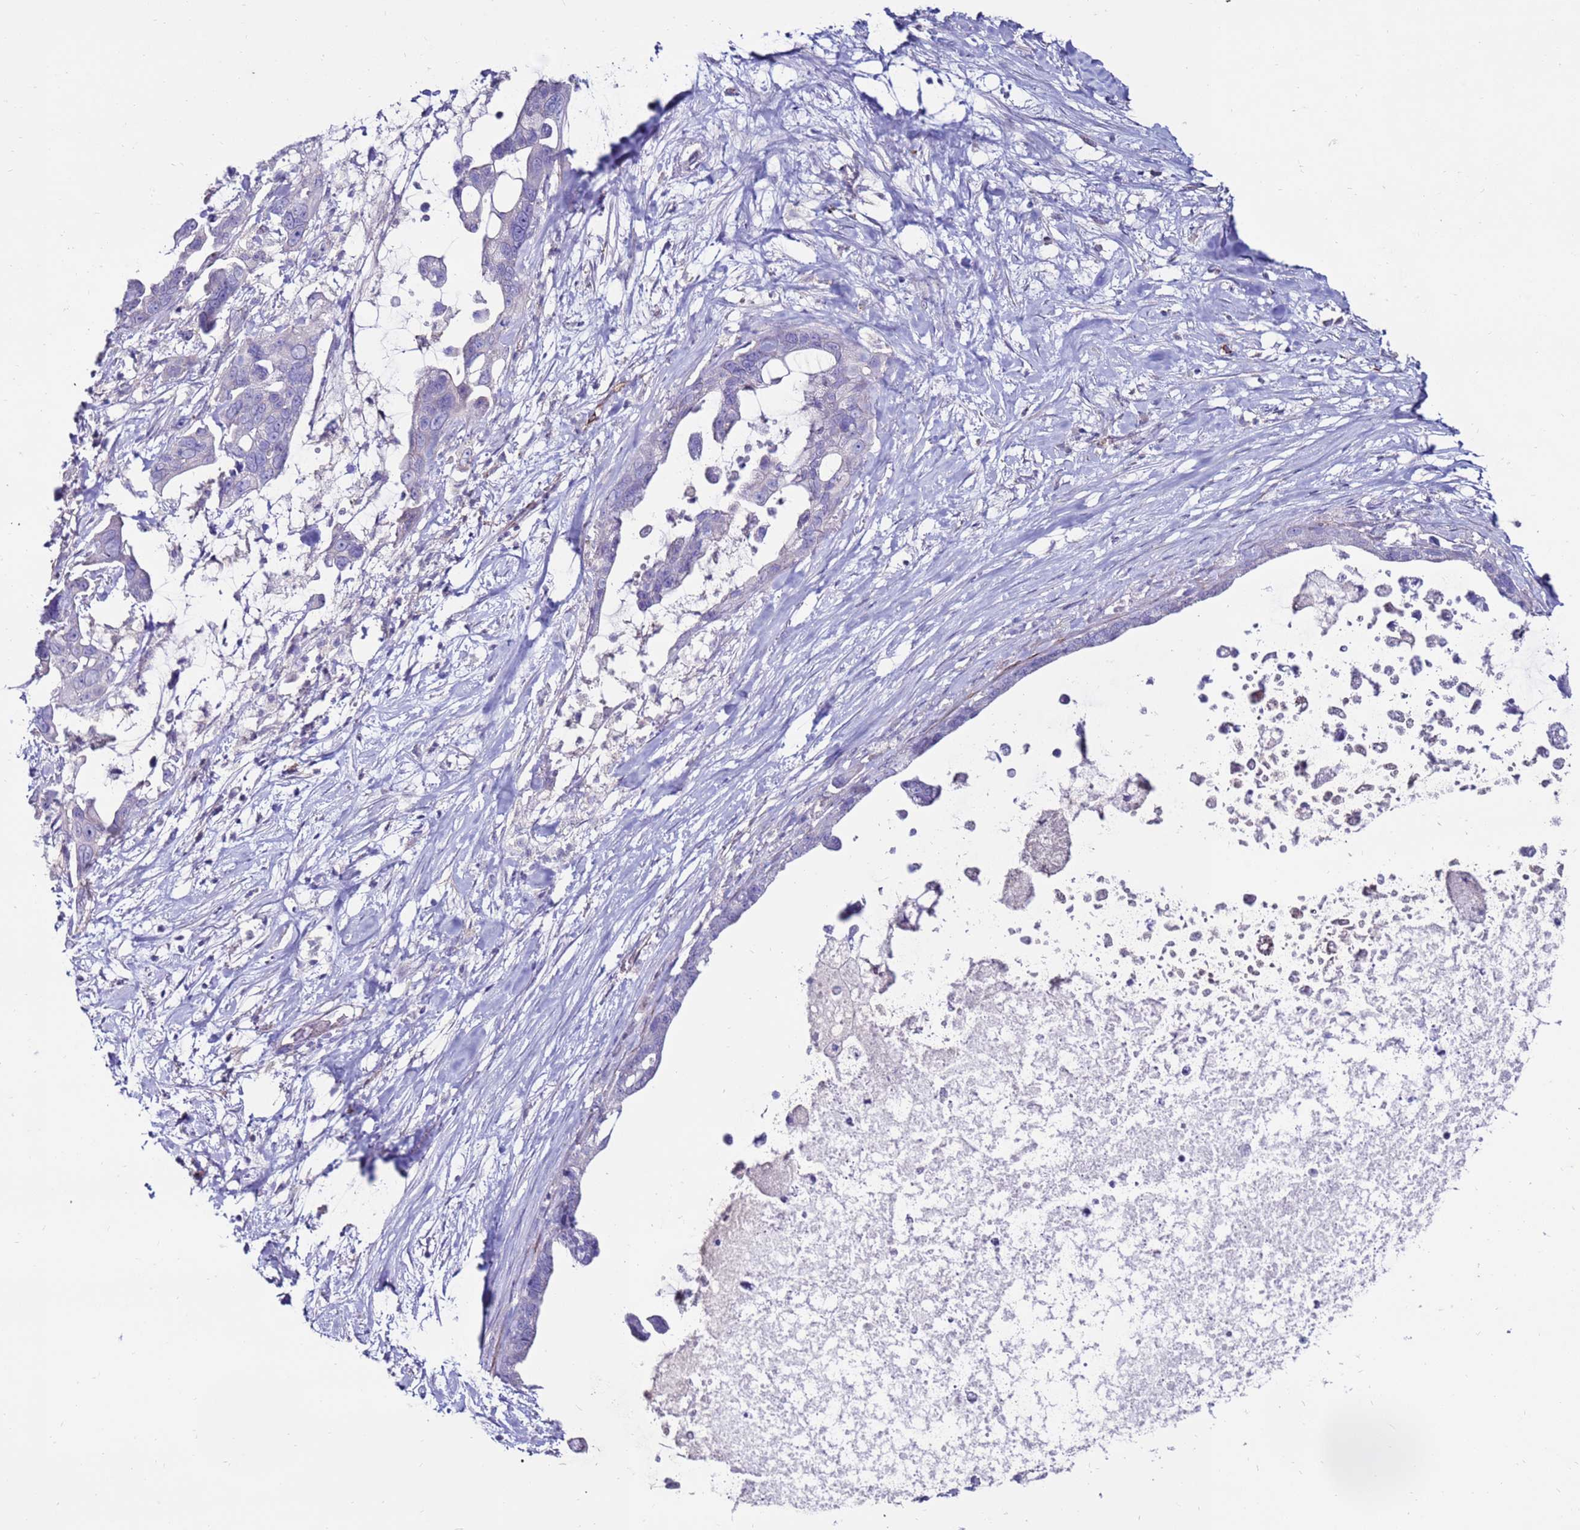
{"staining": {"intensity": "negative", "quantity": "none", "location": "none"}, "tissue": "pancreatic cancer", "cell_type": "Tumor cells", "image_type": "cancer", "snomed": [{"axis": "morphology", "description": "Adenocarcinoma, NOS"}, {"axis": "topography", "description": "Pancreas"}], "caption": "IHC photomicrograph of neoplastic tissue: adenocarcinoma (pancreatic) stained with DAB reveals no significant protein expression in tumor cells.", "gene": "CLEC4M", "patient": {"sex": "female", "age": 83}}